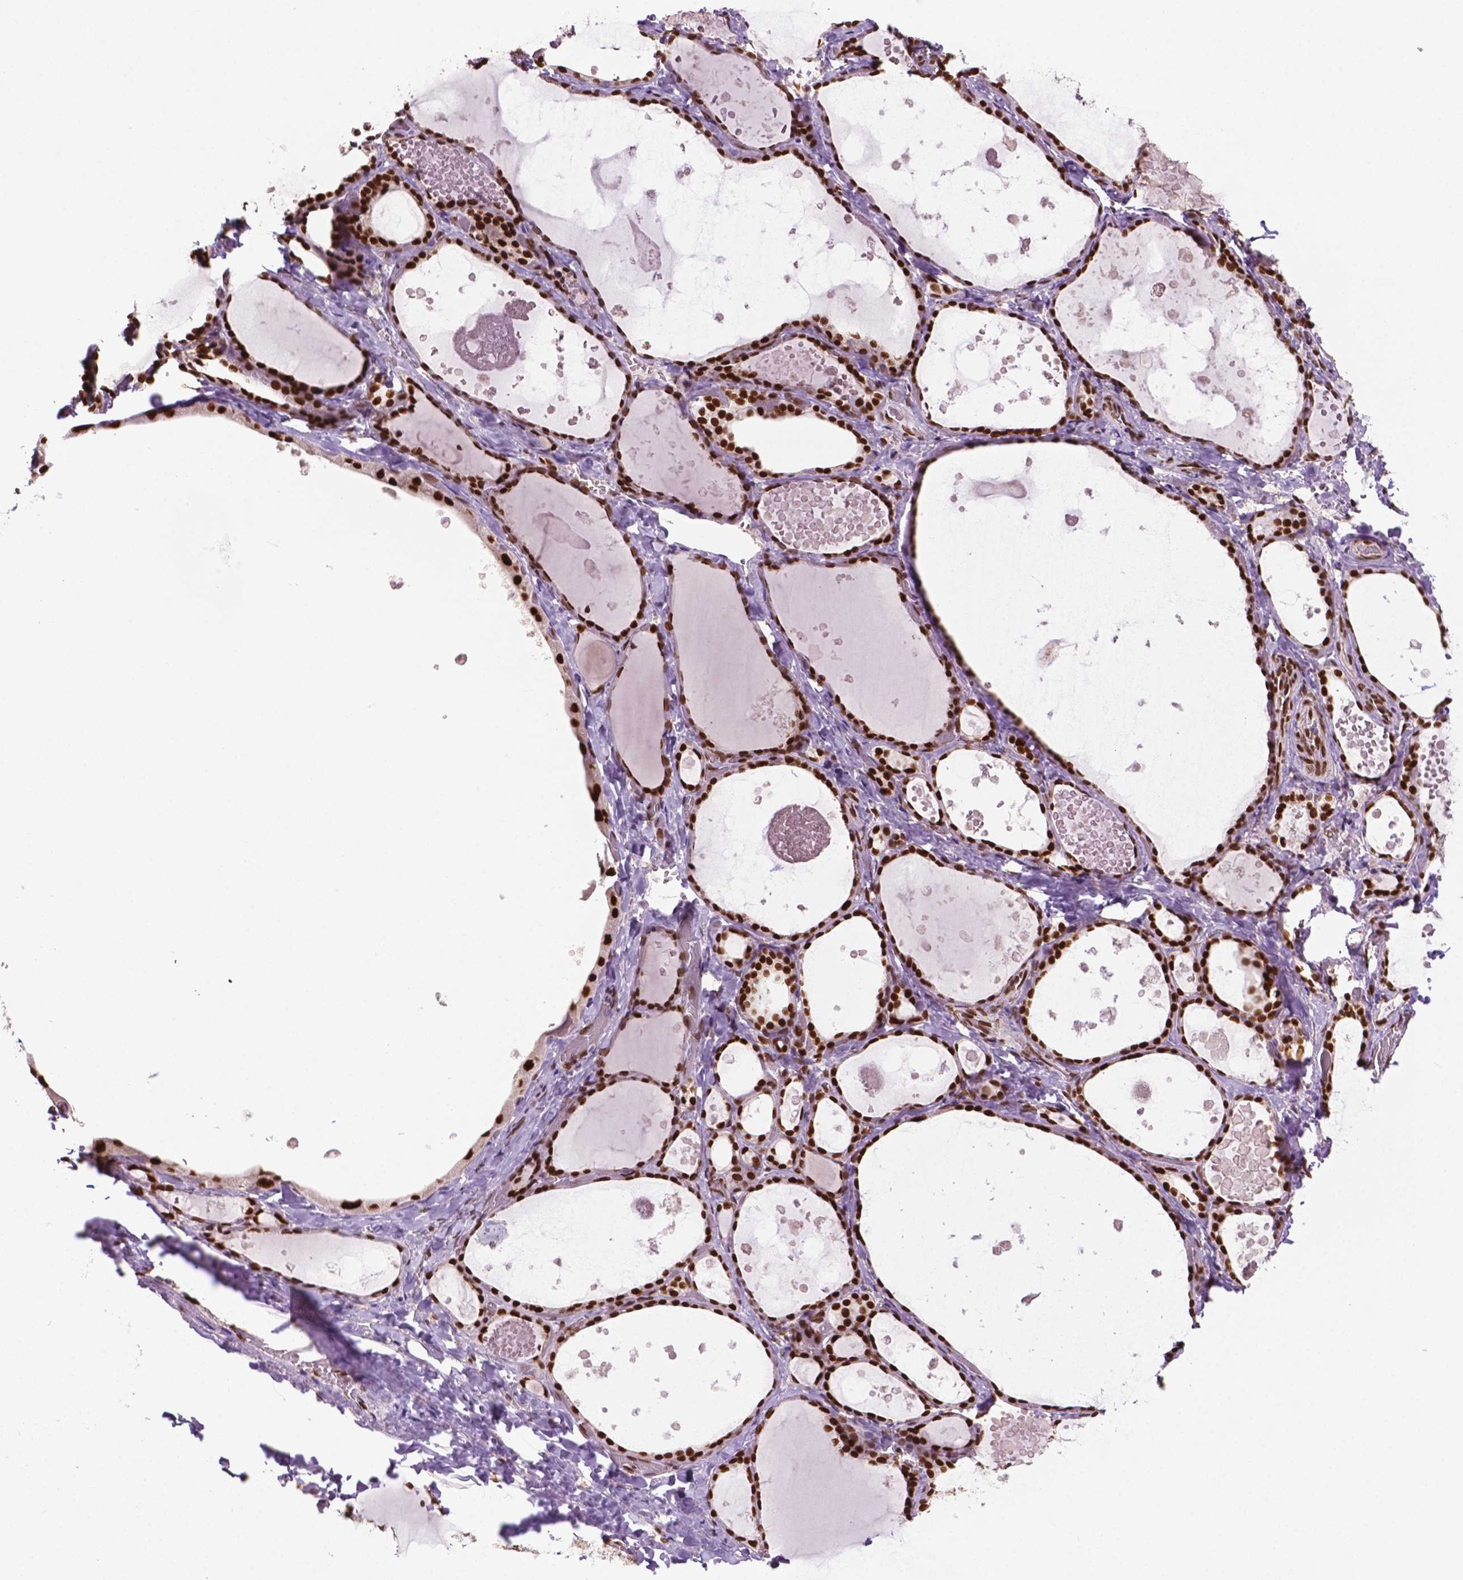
{"staining": {"intensity": "strong", "quantity": ">75%", "location": "nuclear"}, "tissue": "thyroid gland", "cell_type": "Glandular cells", "image_type": "normal", "snomed": [{"axis": "morphology", "description": "Normal tissue, NOS"}, {"axis": "topography", "description": "Thyroid gland"}], "caption": "About >75% of glandular cells in unremarkable thyroid gland display strong nuclear protein expression as visualized by brown immunohistochemical staining.", "gene": "MLH1", "patient": {"sex": "female", "age": 56}}